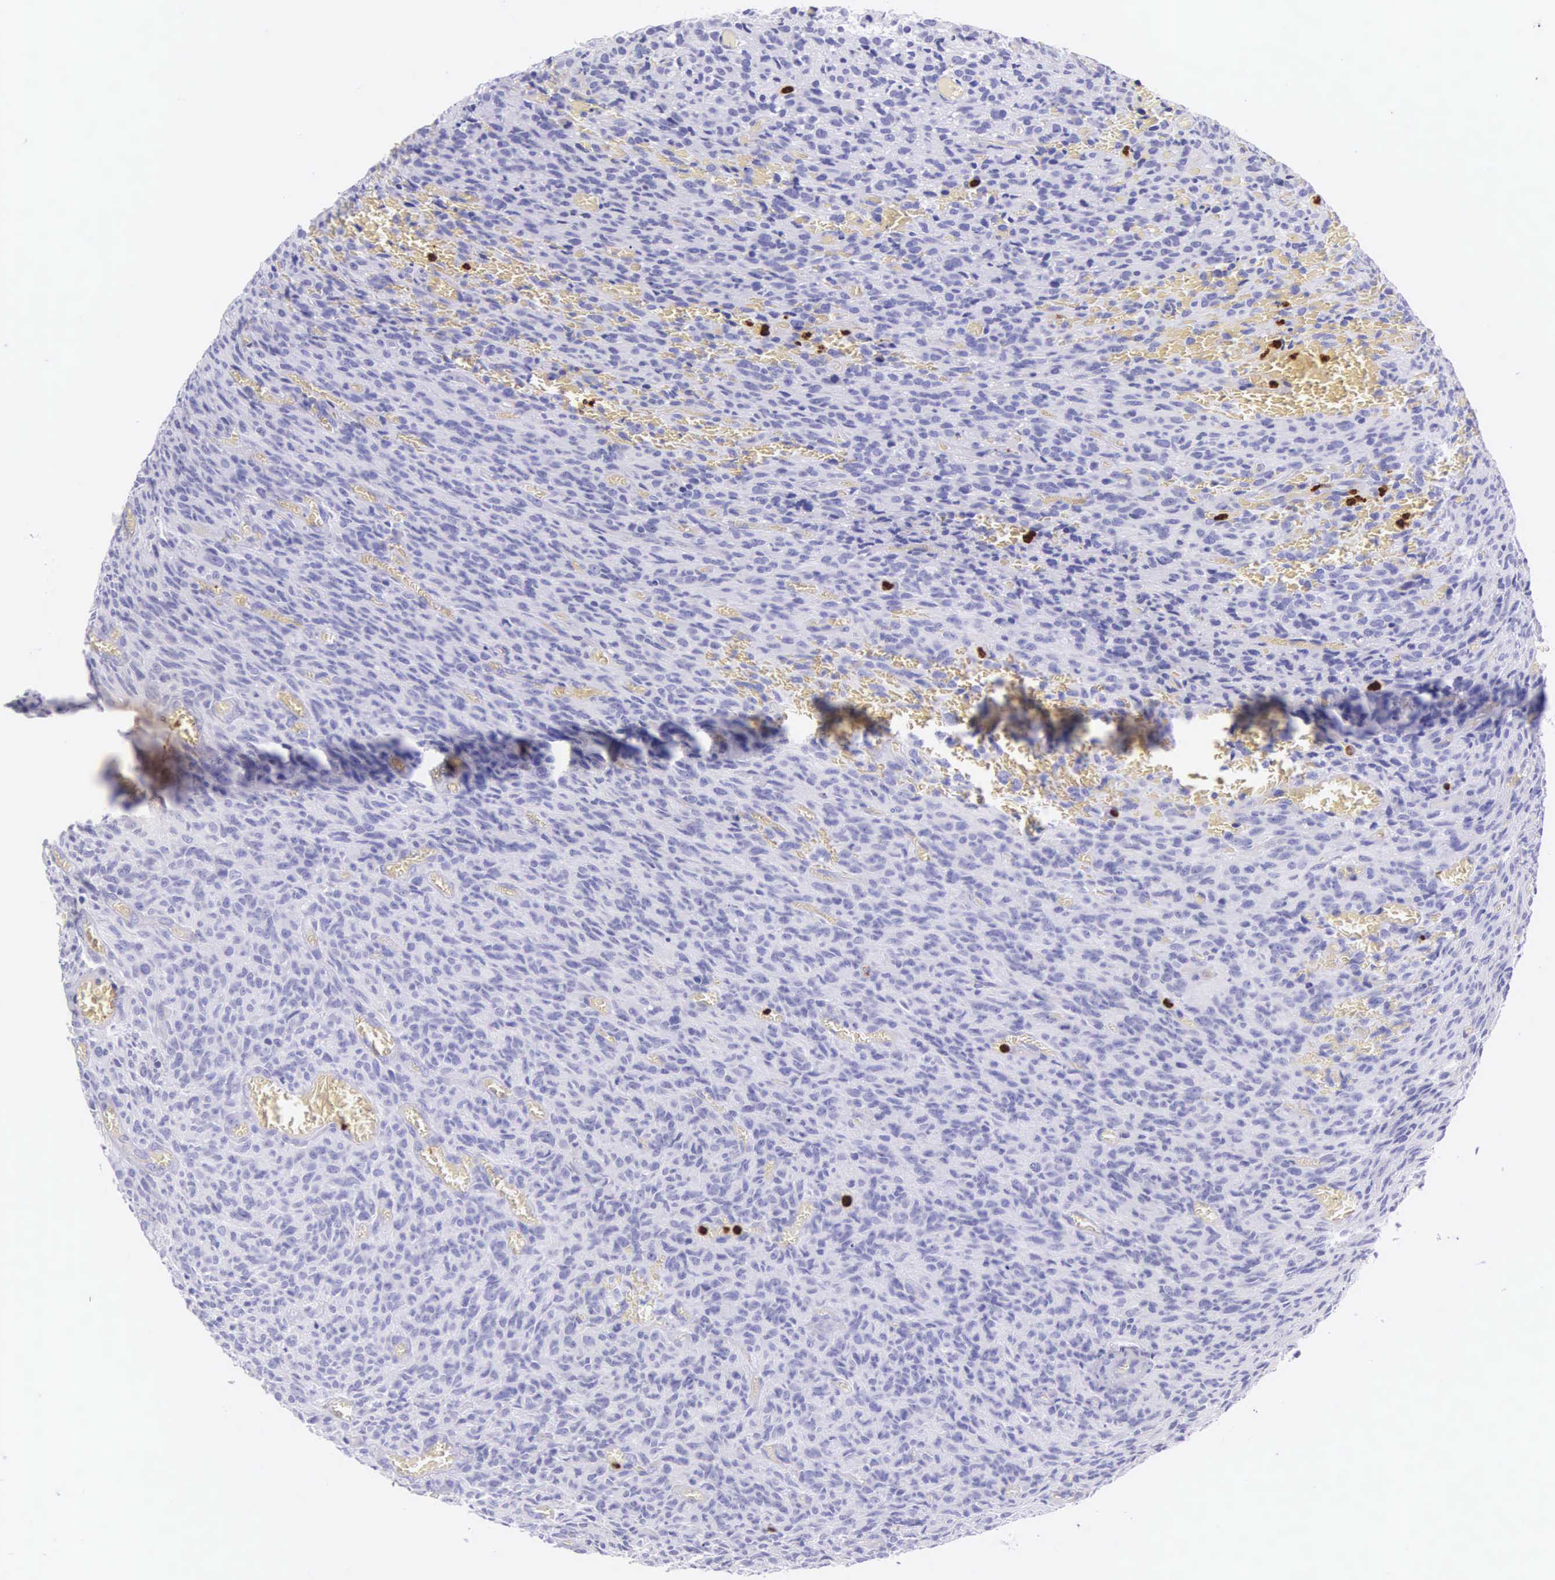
{"staining": {"intensity": "negative", "quantity": "none", "location": "none"}, "tissue": "glioma", "cell_type": "Tumor cells", "image_type": "cancer", "snomed": [{"axis": "morphology", "description": "Glioma, malignant, High grade"}, {"axis": "topography", "description": "Brain"}], "caption": "Histopathology image shows no significant protein positivity in tumor cells of high-grade glioma (malignant). (DAB (3,3'-diaminobenzidine) immunohistochemistry (IHC) with hematoxylin counter stain).", "gene": "FCN1", "patient": {"sex": "male", "age": 56}}